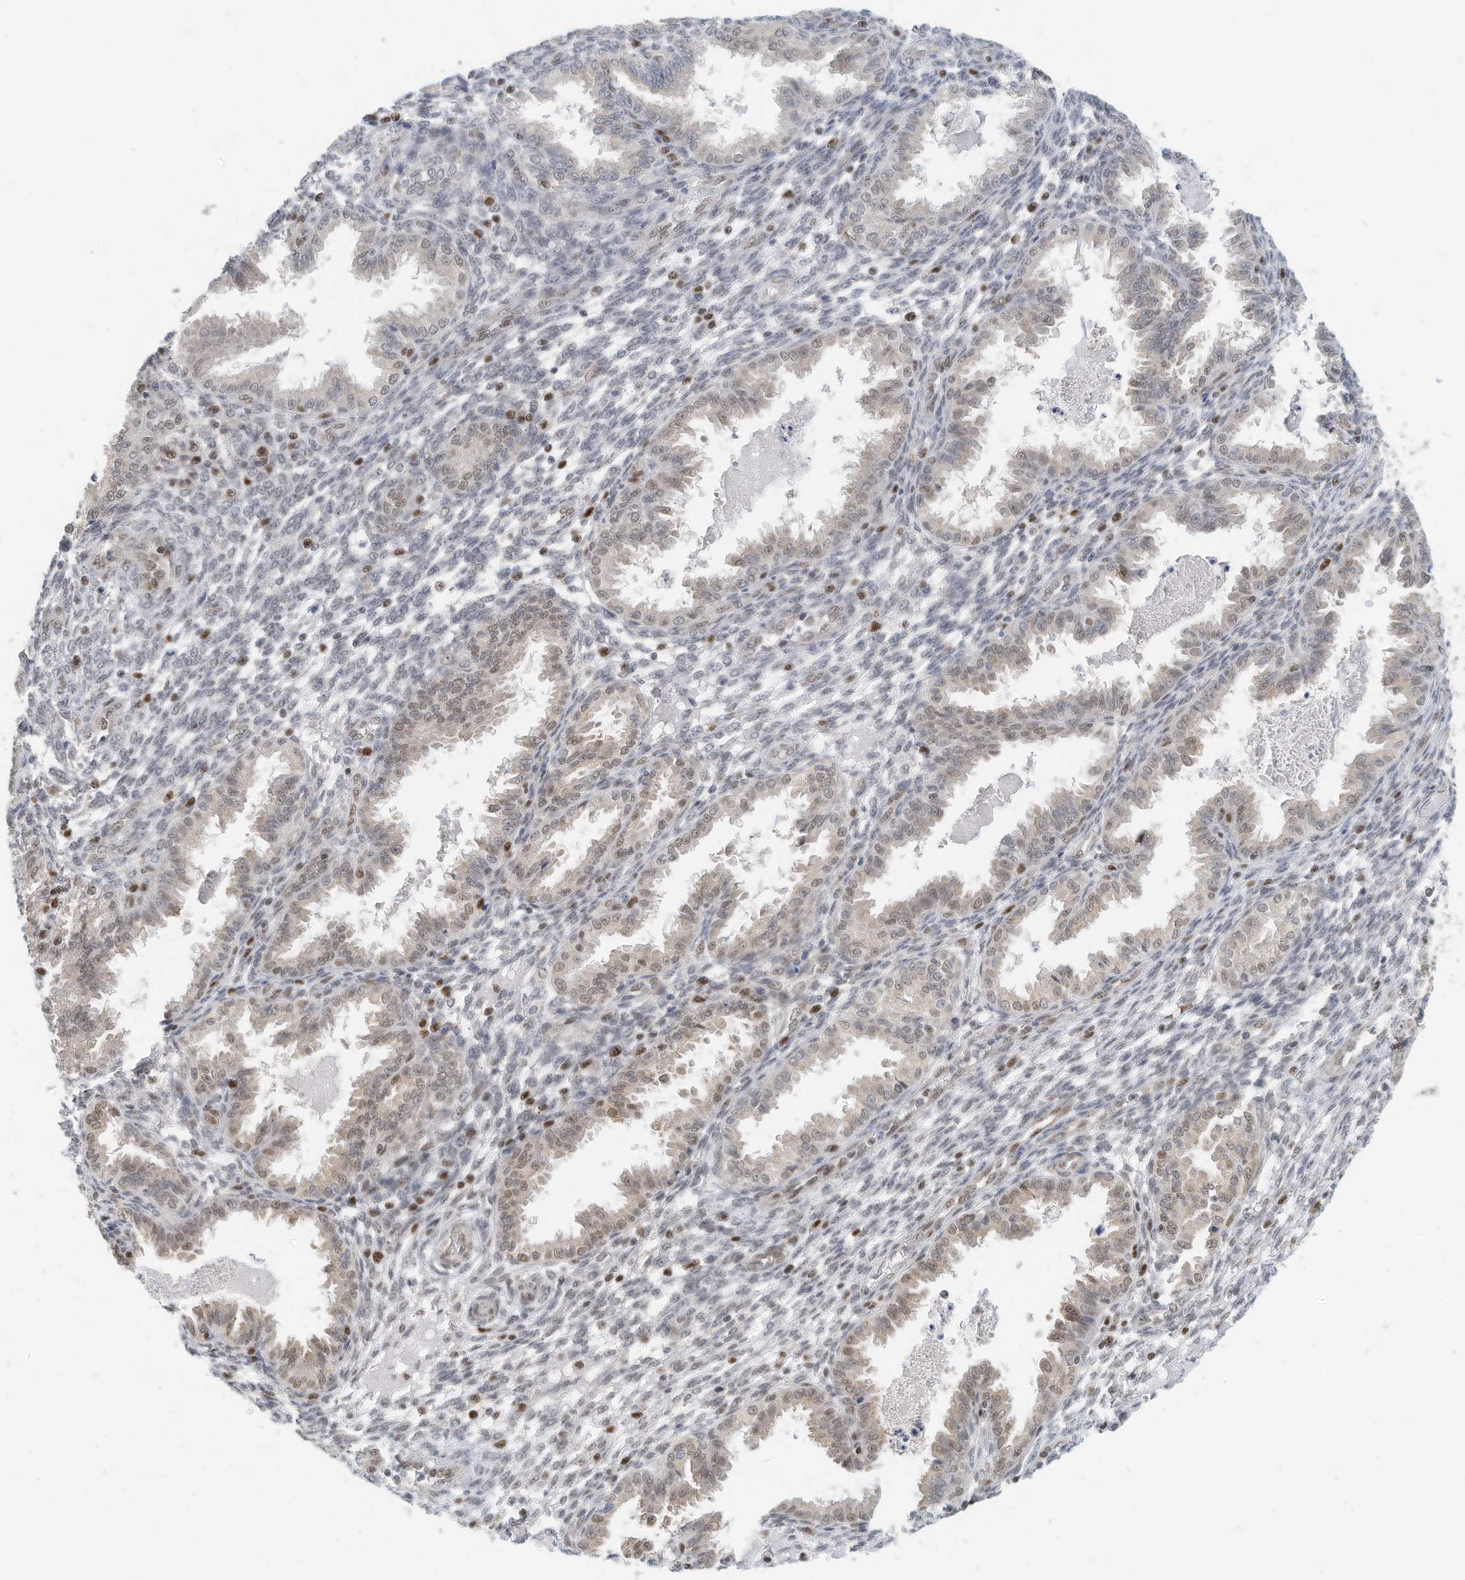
{"staining": {"intensity": "negative", "quantity": "none", "location": "none"}, "tissue": "endometrium", "cell_type": "Cells in endometrial stroma", "image_type": "normal", "snomed": [{"axis": "morphology", "description": "Normal tissue, NOS"}, {"axis": "topography", "description": "Endometrium"}], "caption": "This is a histopathology image of immunohistochemistry staining of normal endometrium, which shows no positivity in cells in endometrial stroma.", "gene": "OGT", "patient": {"sex": "female", "age": 33}}